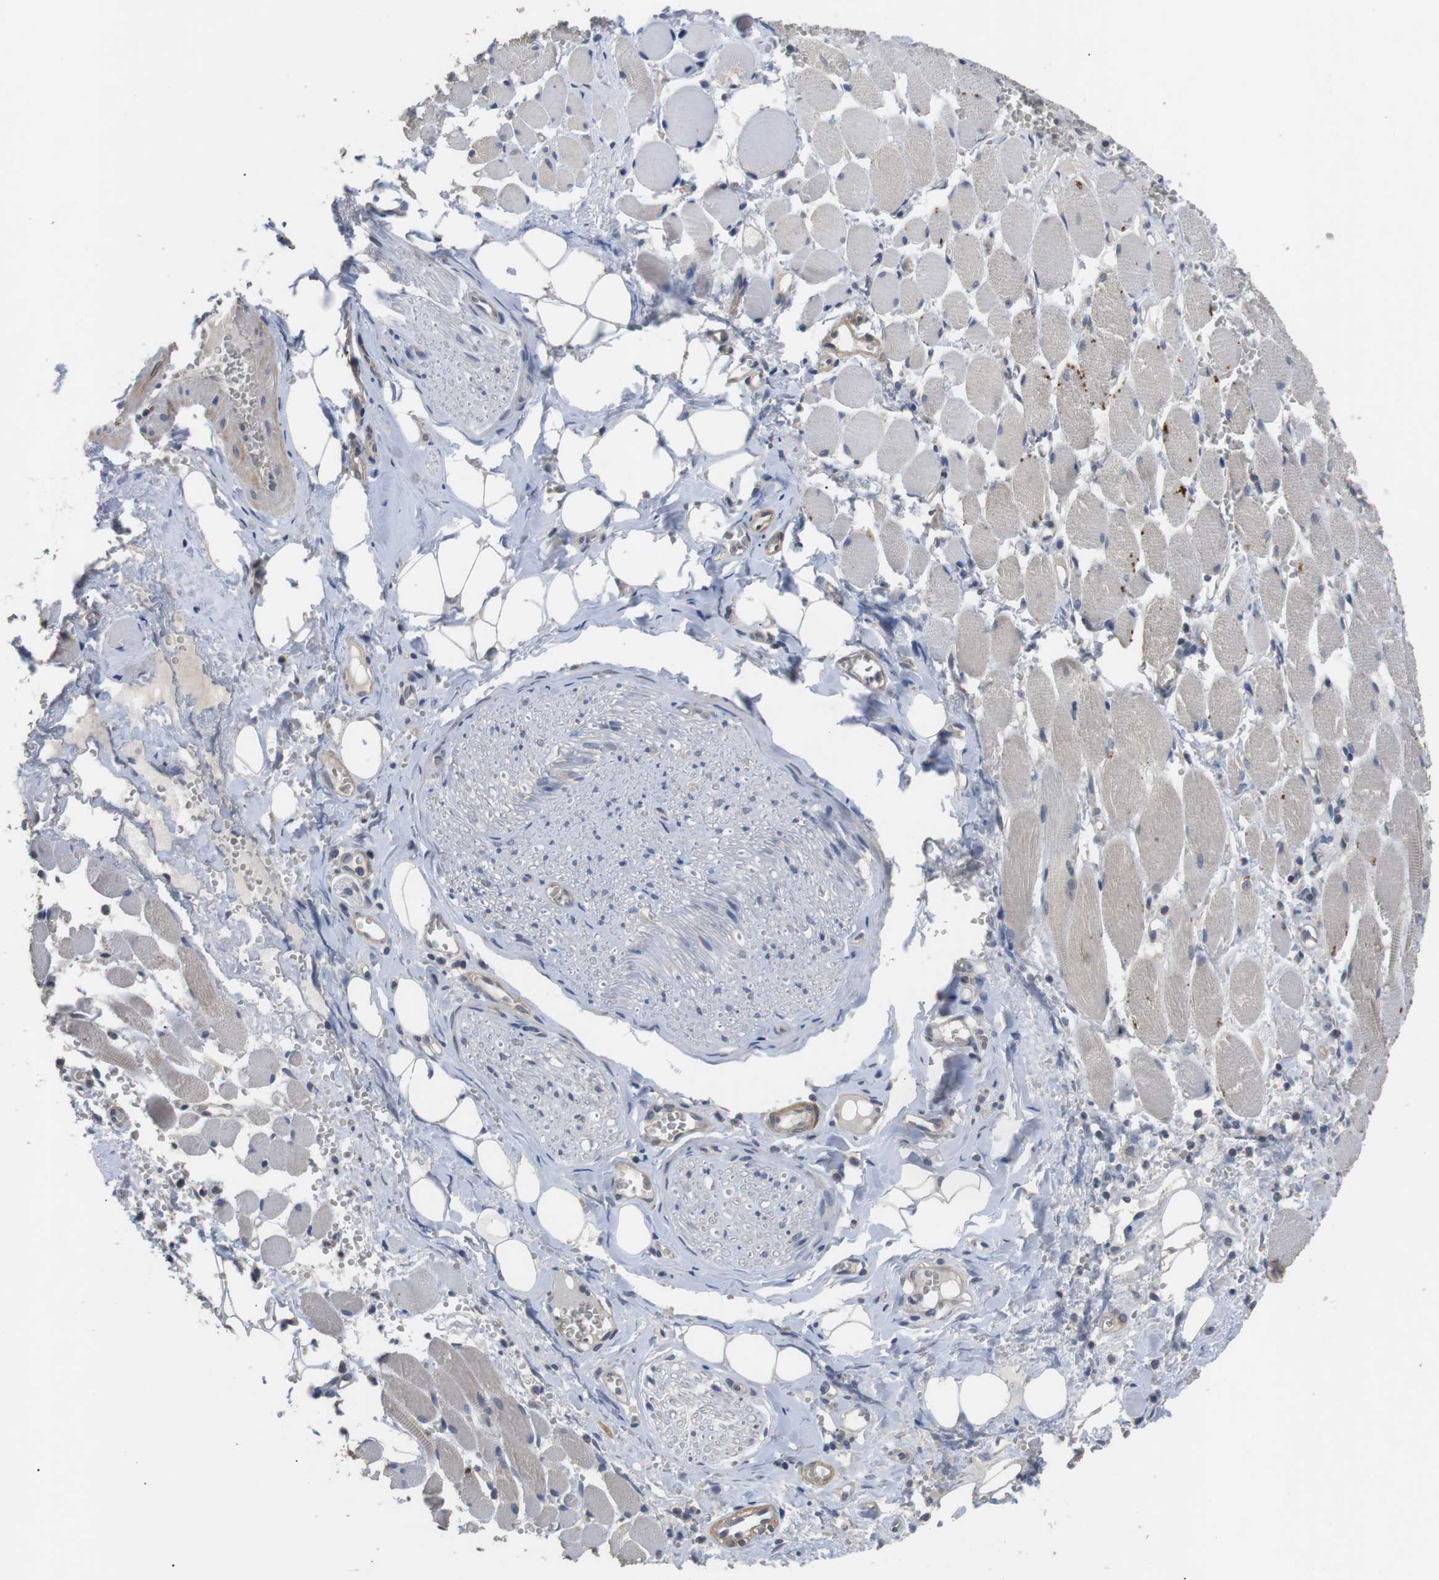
{"staining": {"intensity": "negative", "quantity": "none", "location": "none"}, "tissue": "adipose tissue", "cell_type": "Adipocytes", "image_type": "normal", "snomed": [{"axis": "morphology", "description": "Squamous cell carcinoma, NOS"}, {"axis": "topography", "description": "Oral tissue"}, {"axis": "topography", "description": "Head-Neck"}], "caption": "IHC of benign adipose tissue demonstrates no staining in adipocytes. (Brightfield microscopy of DAB immunohistochemistry at high magnification).", "gene": "ADGRL3", "patient": {"sex": "female", "age": 50}}